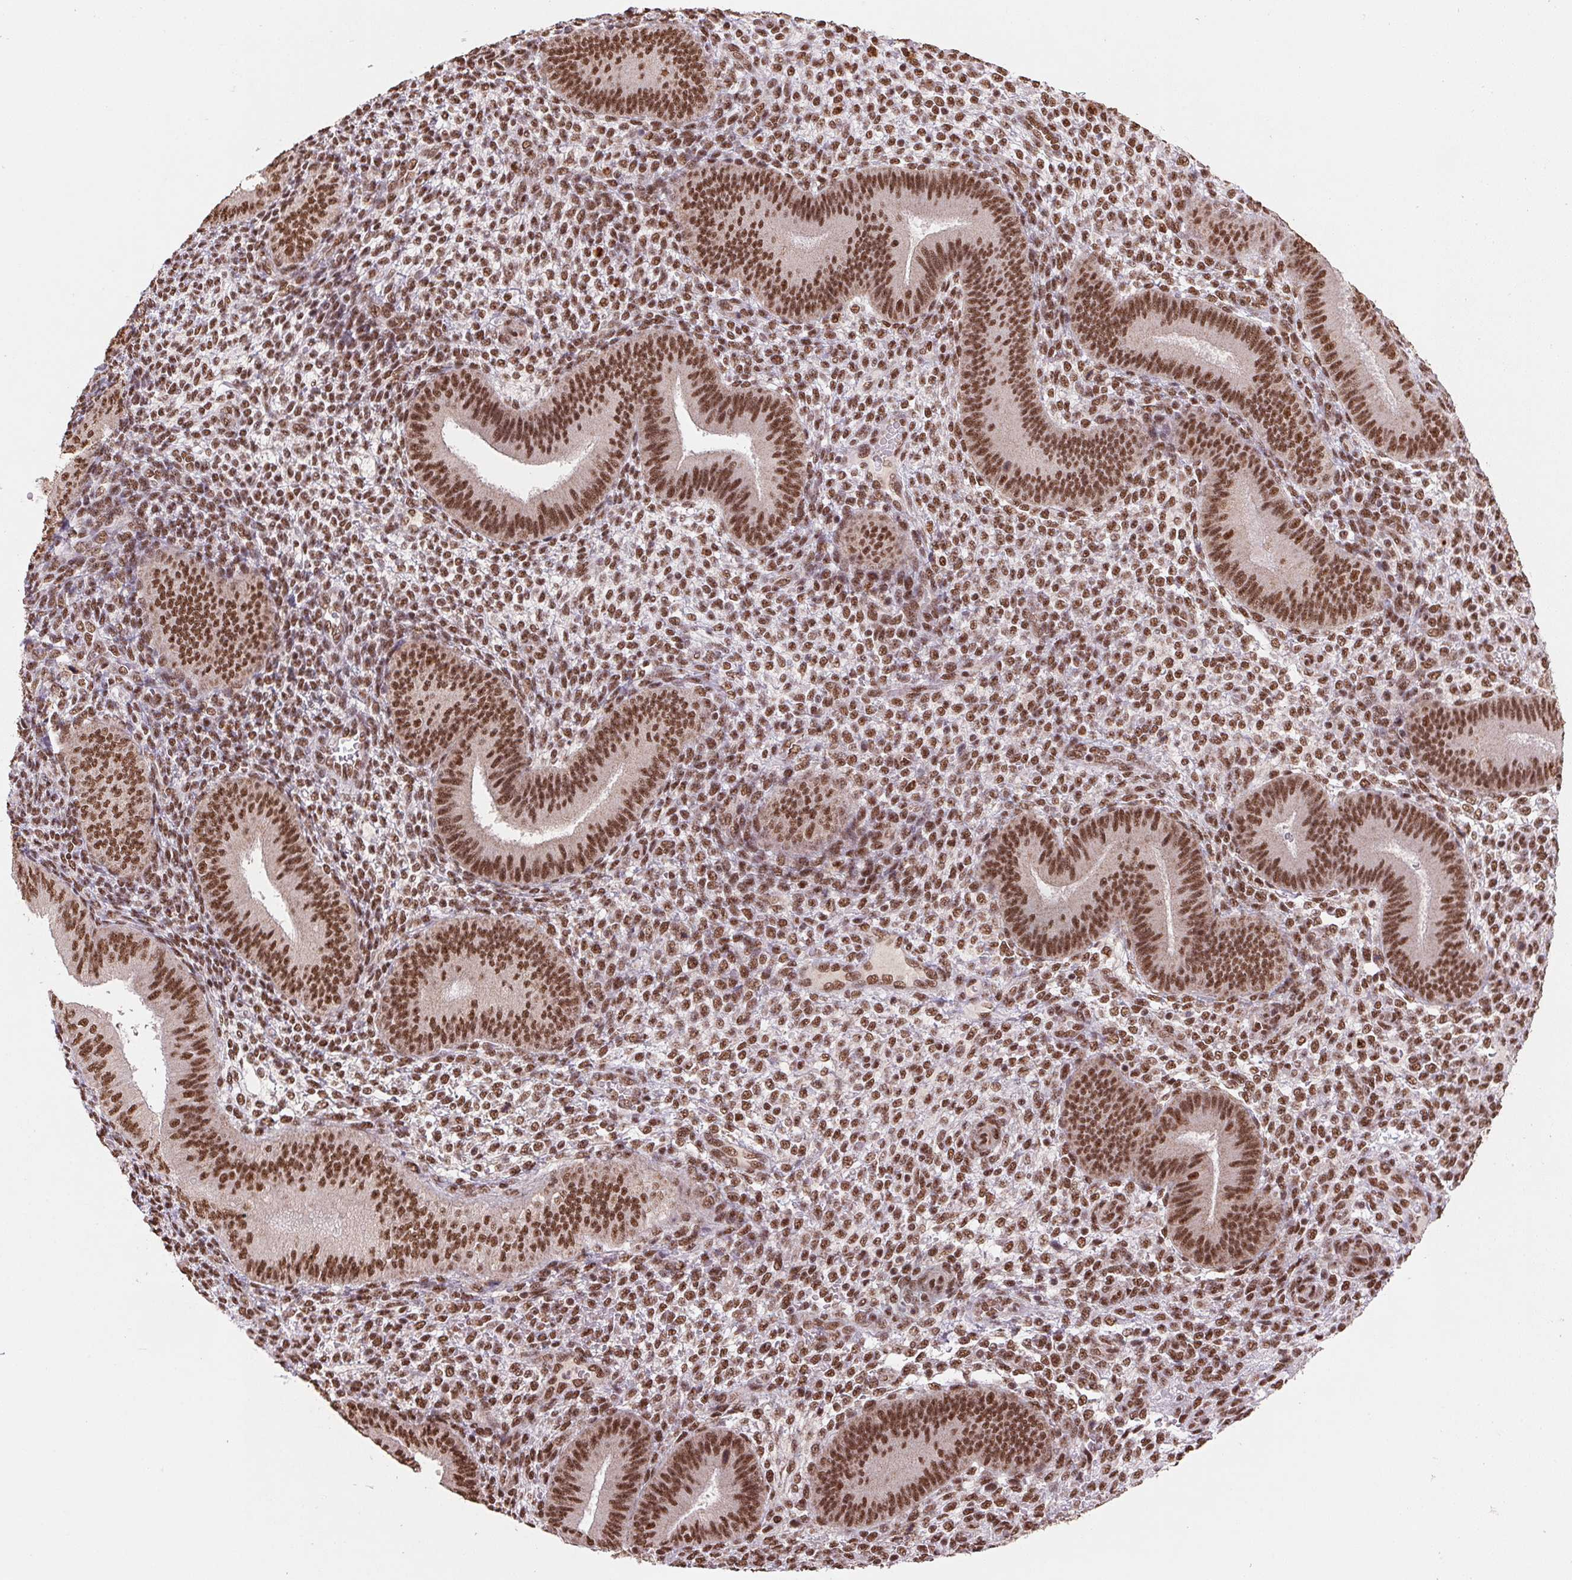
{"staining": {"intensity": "moderate", "quantity": ">75%", "location": "nuclear"}, "tissue": "endometrium", "cell_type": "Cells in endometrial stroma", "image_type": "normal", "snomed": [{"axis": "morphology", "description": "Normal tissue, NOS"}, {"axis": "topography", "description": "Endometrium"}], "caption": "The histopathology image shows a brown stain indicating the presence of a protein in the nuclear of cells in endometrial stroma in endometrium. (brown staining indicates protein expression, while blue staining denotes nuclei).", "gene": "SNRPG", "patient": {"sex": "female", "age": 39}}